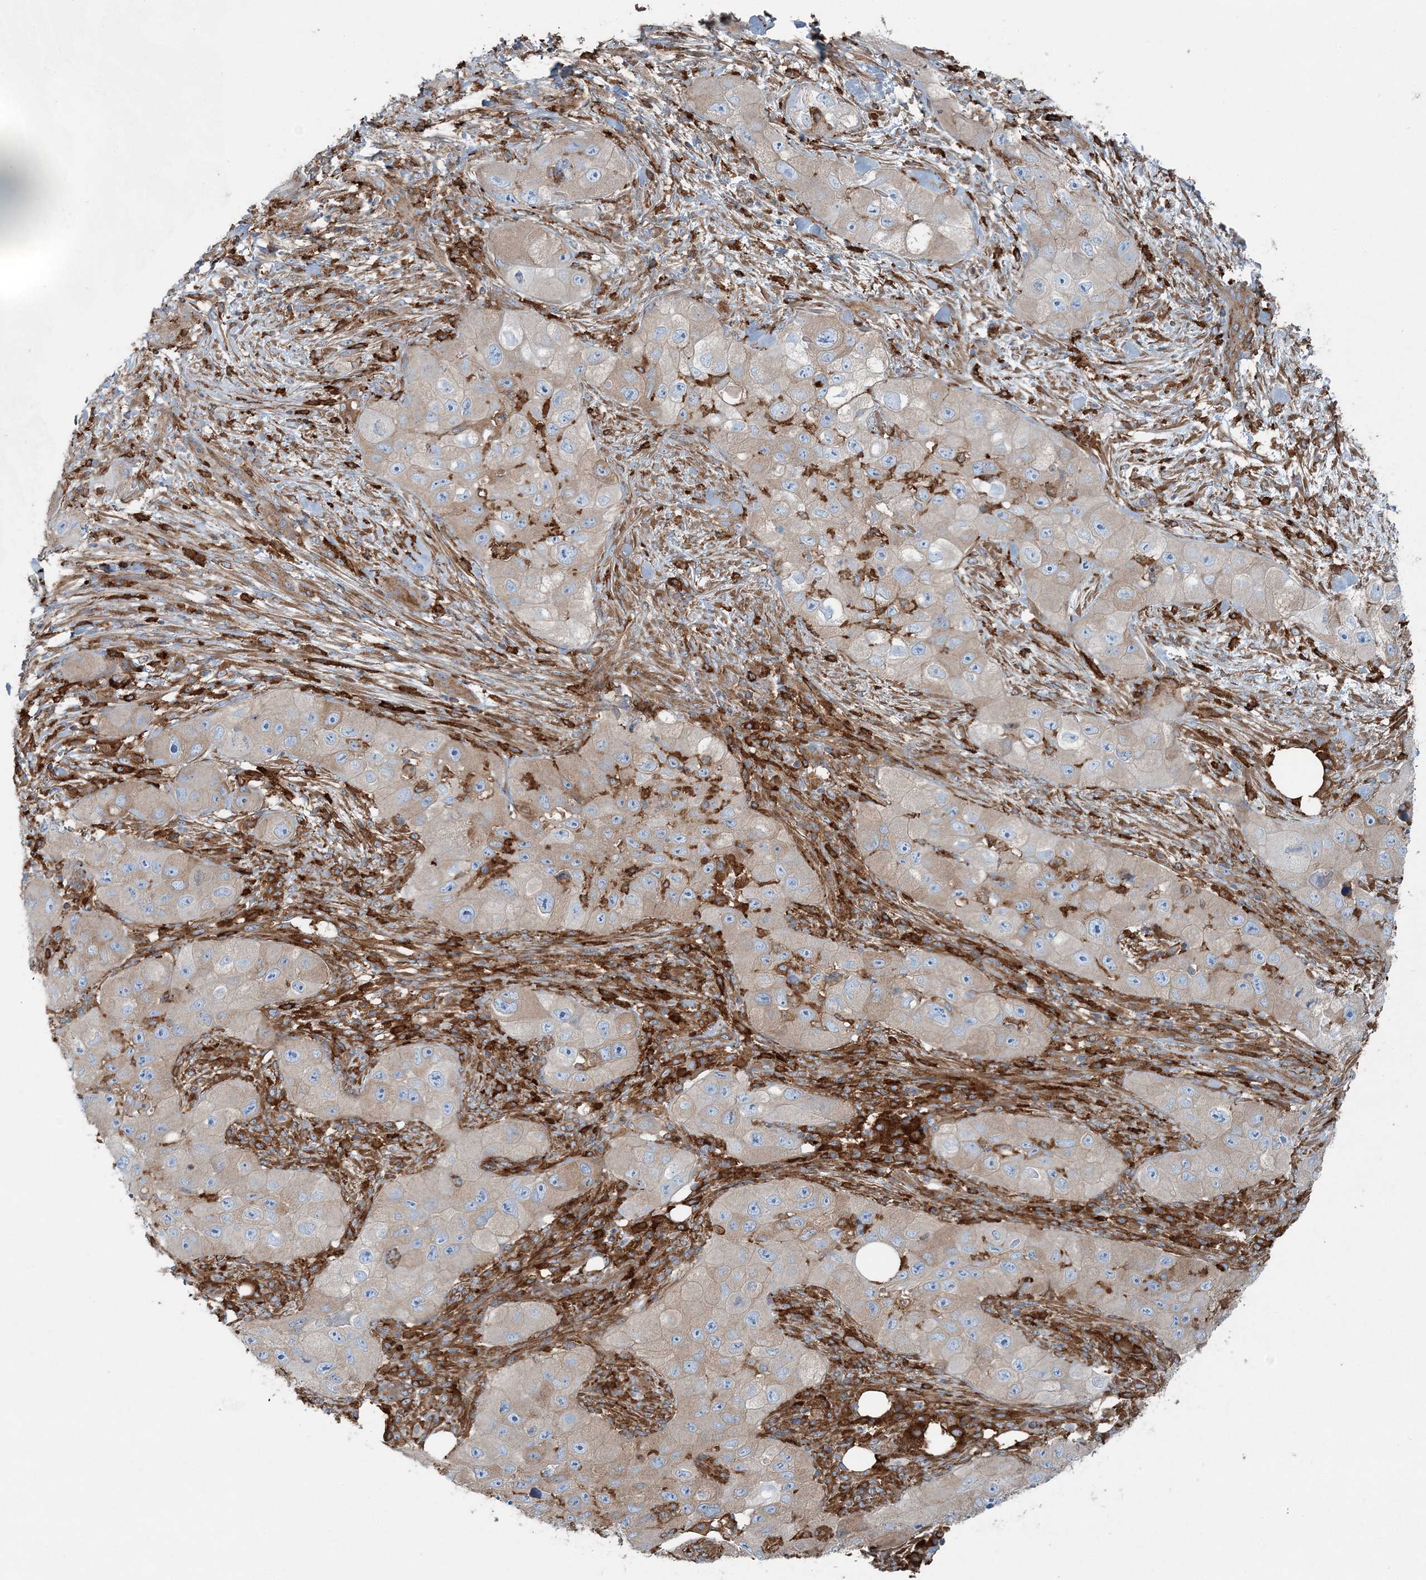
{"staining": {"intensity": "weak", "quantity": "25%-75%", "location": "cytoplasmic/membranous"}, "tissue": "skin cancer", "cell_type": "Tumor cells", "image_type": "cancer", "snomed": [{"axis": "morphology", "description": "Squamous cell carcinoma, NOS"}, {"axis": "topography", "description": "Skin"}, {"axis": "topography", "description": "Subcutis"}], "caption": "IHC (DAB (3,3'-diaminobenzidine)) staining of human squamous cell carcinoma (skin) exhibits weak cytoplasmic/membranous protein positivity in about 25%-75% of tumor cells.", "gene": "SNX2", "patient": {"sex": "male", "age": 73}}